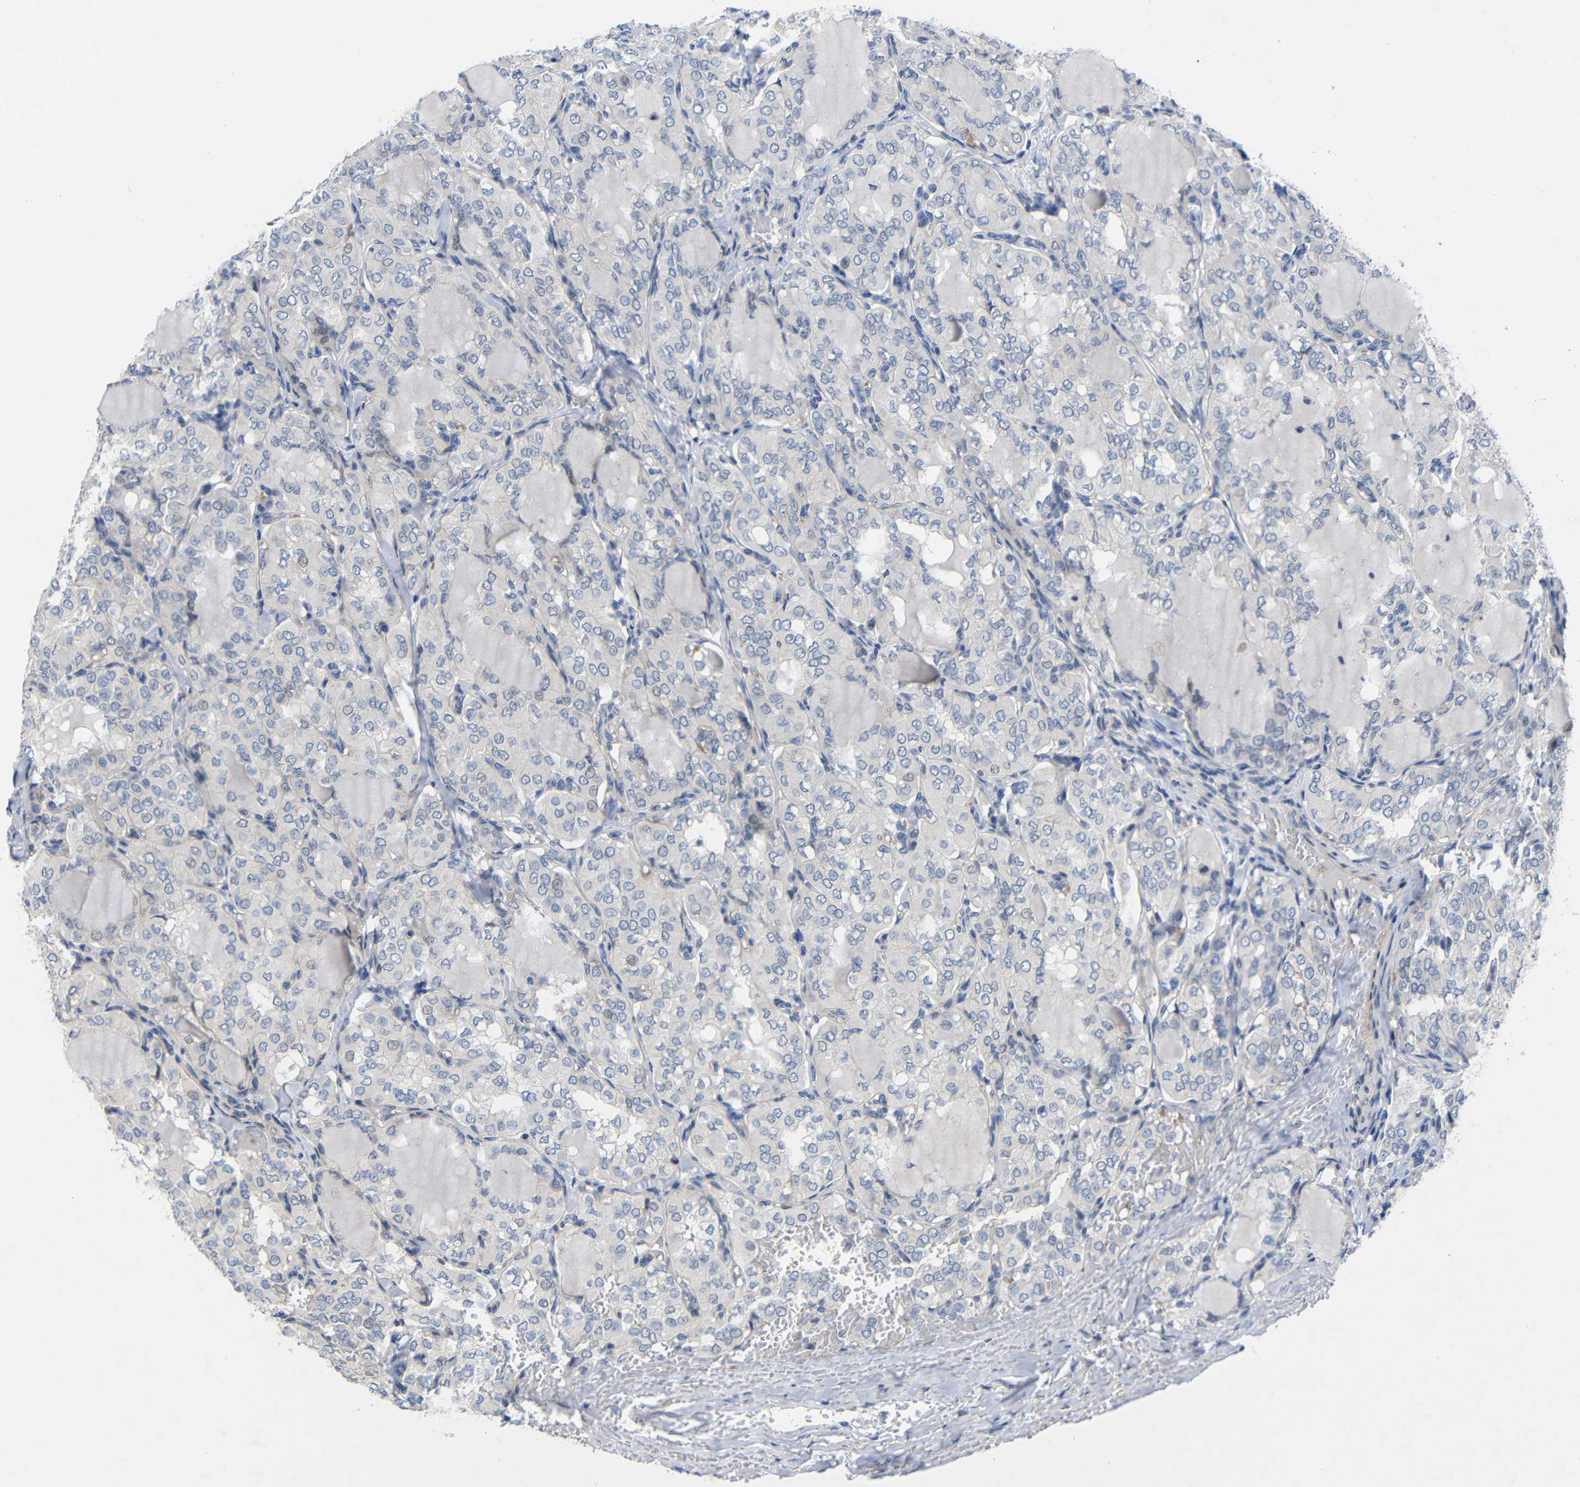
{"staining": {"intensity": "negative", "quantity": "none", "location": "none"}, "tissue": "thyroid cancer", "cell_type": "Tumor cells", "image_type": "cancer", "snomed": [{"axis": "morphology", "description": "Papillary adenocarcinoma, NOS"}, {"axis": "topography", "description": "Thyroid gland"}], "caption": "Image shows no significant protein staining in tumor cells of thyroid papillary adenocarcinoma. (DAB IHC visualized using brightfield microscopy, high magnification).", "gene": "CMTM1", "patient": {"sex": "male", "age": 20}}